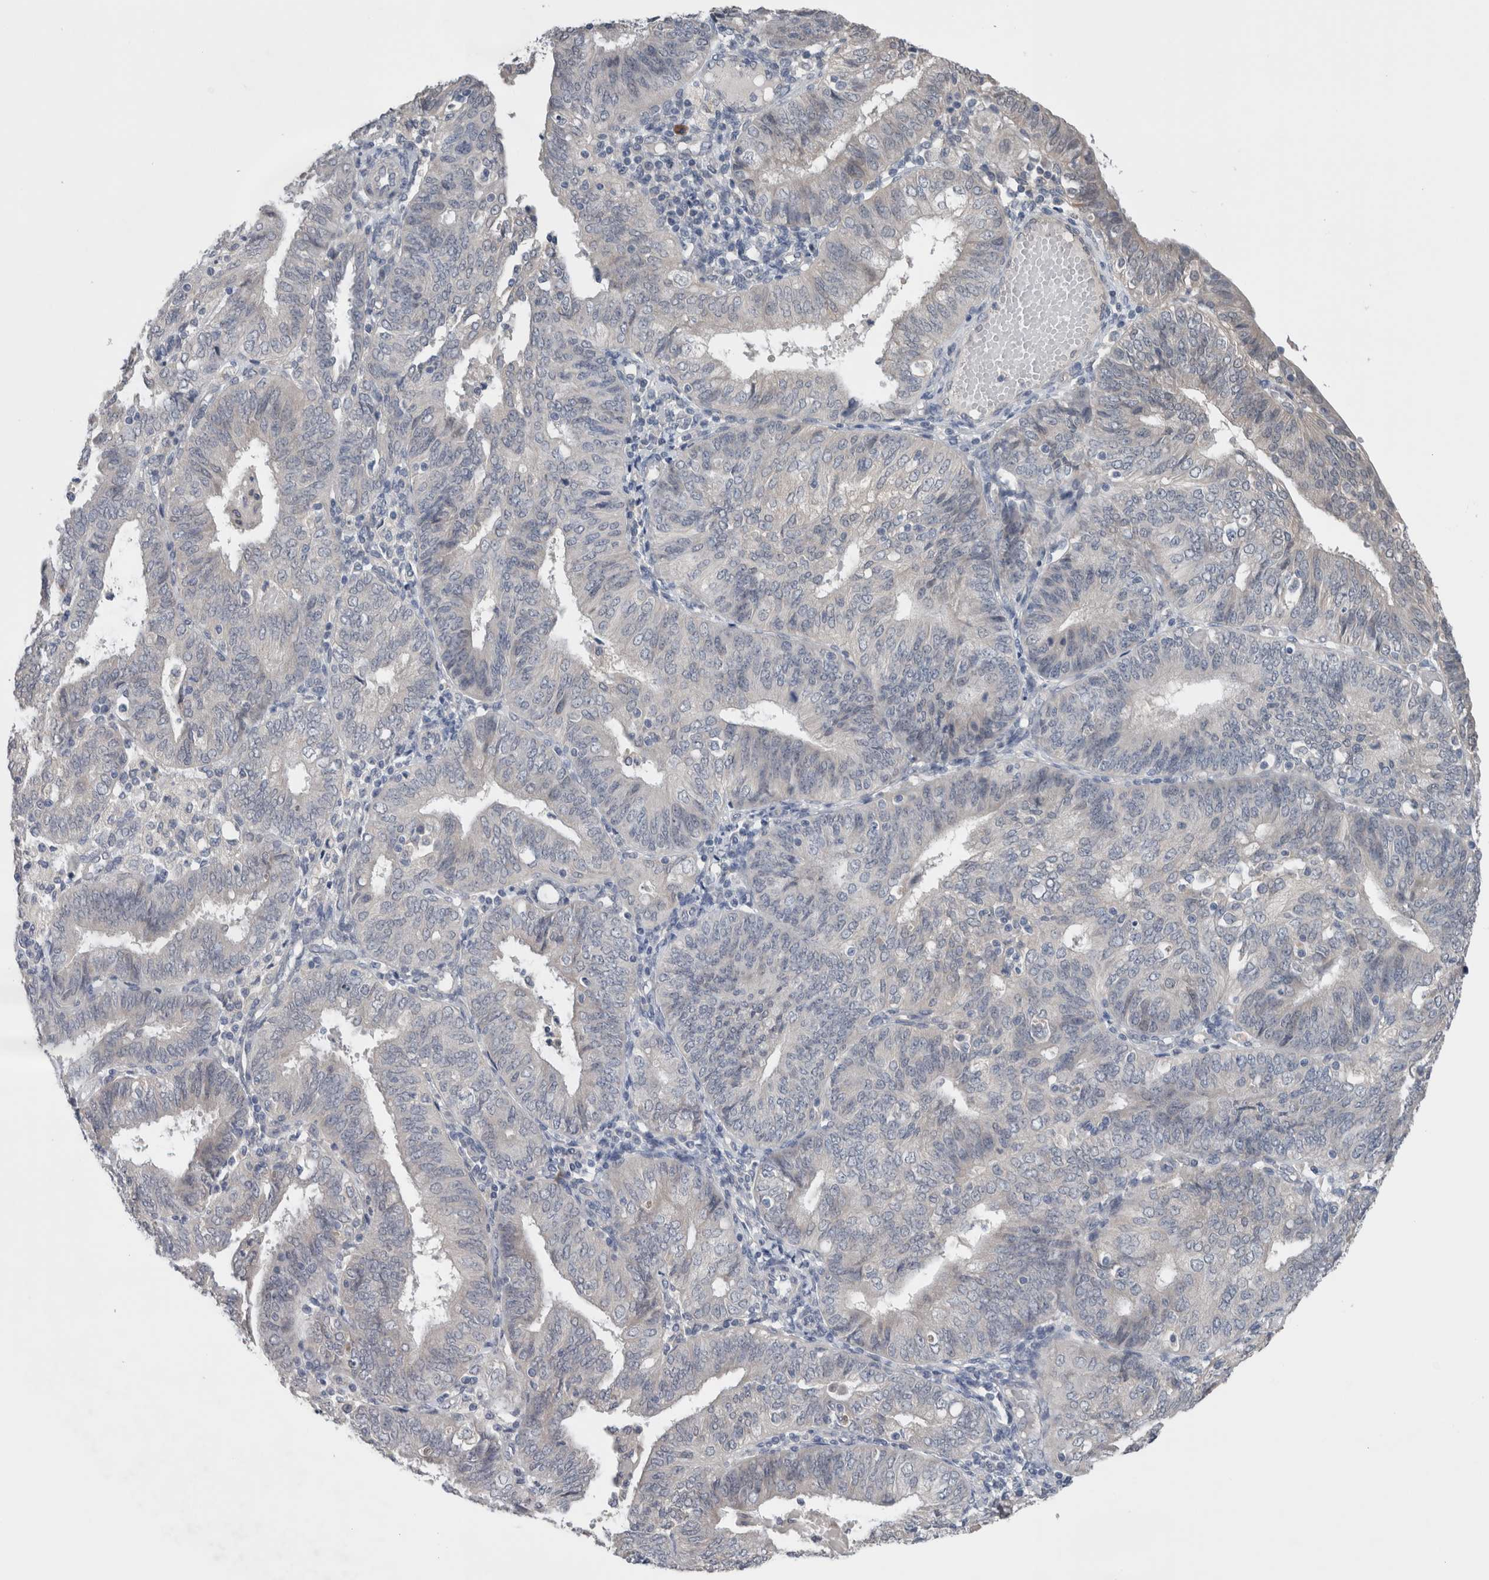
{"staining": {"intensity": "negative", "quantity": "none", "location": "none"}, "tissue": "endometrial cancer", "cell_type": "Tumor cells", "image_type": "cancer", "snomed": [{"axis": "morphology", "description": "Adenocarcinoma, NOS"}, {"axis": "topography", "description": "Endometrium"}], "caption": "Human endometrial cancer stained for a protein using immunohistochemistry (IHC) displays no staining in tumor cells.", "gene": "CRNN", "patient": {"sex": "female", "age": 58}}